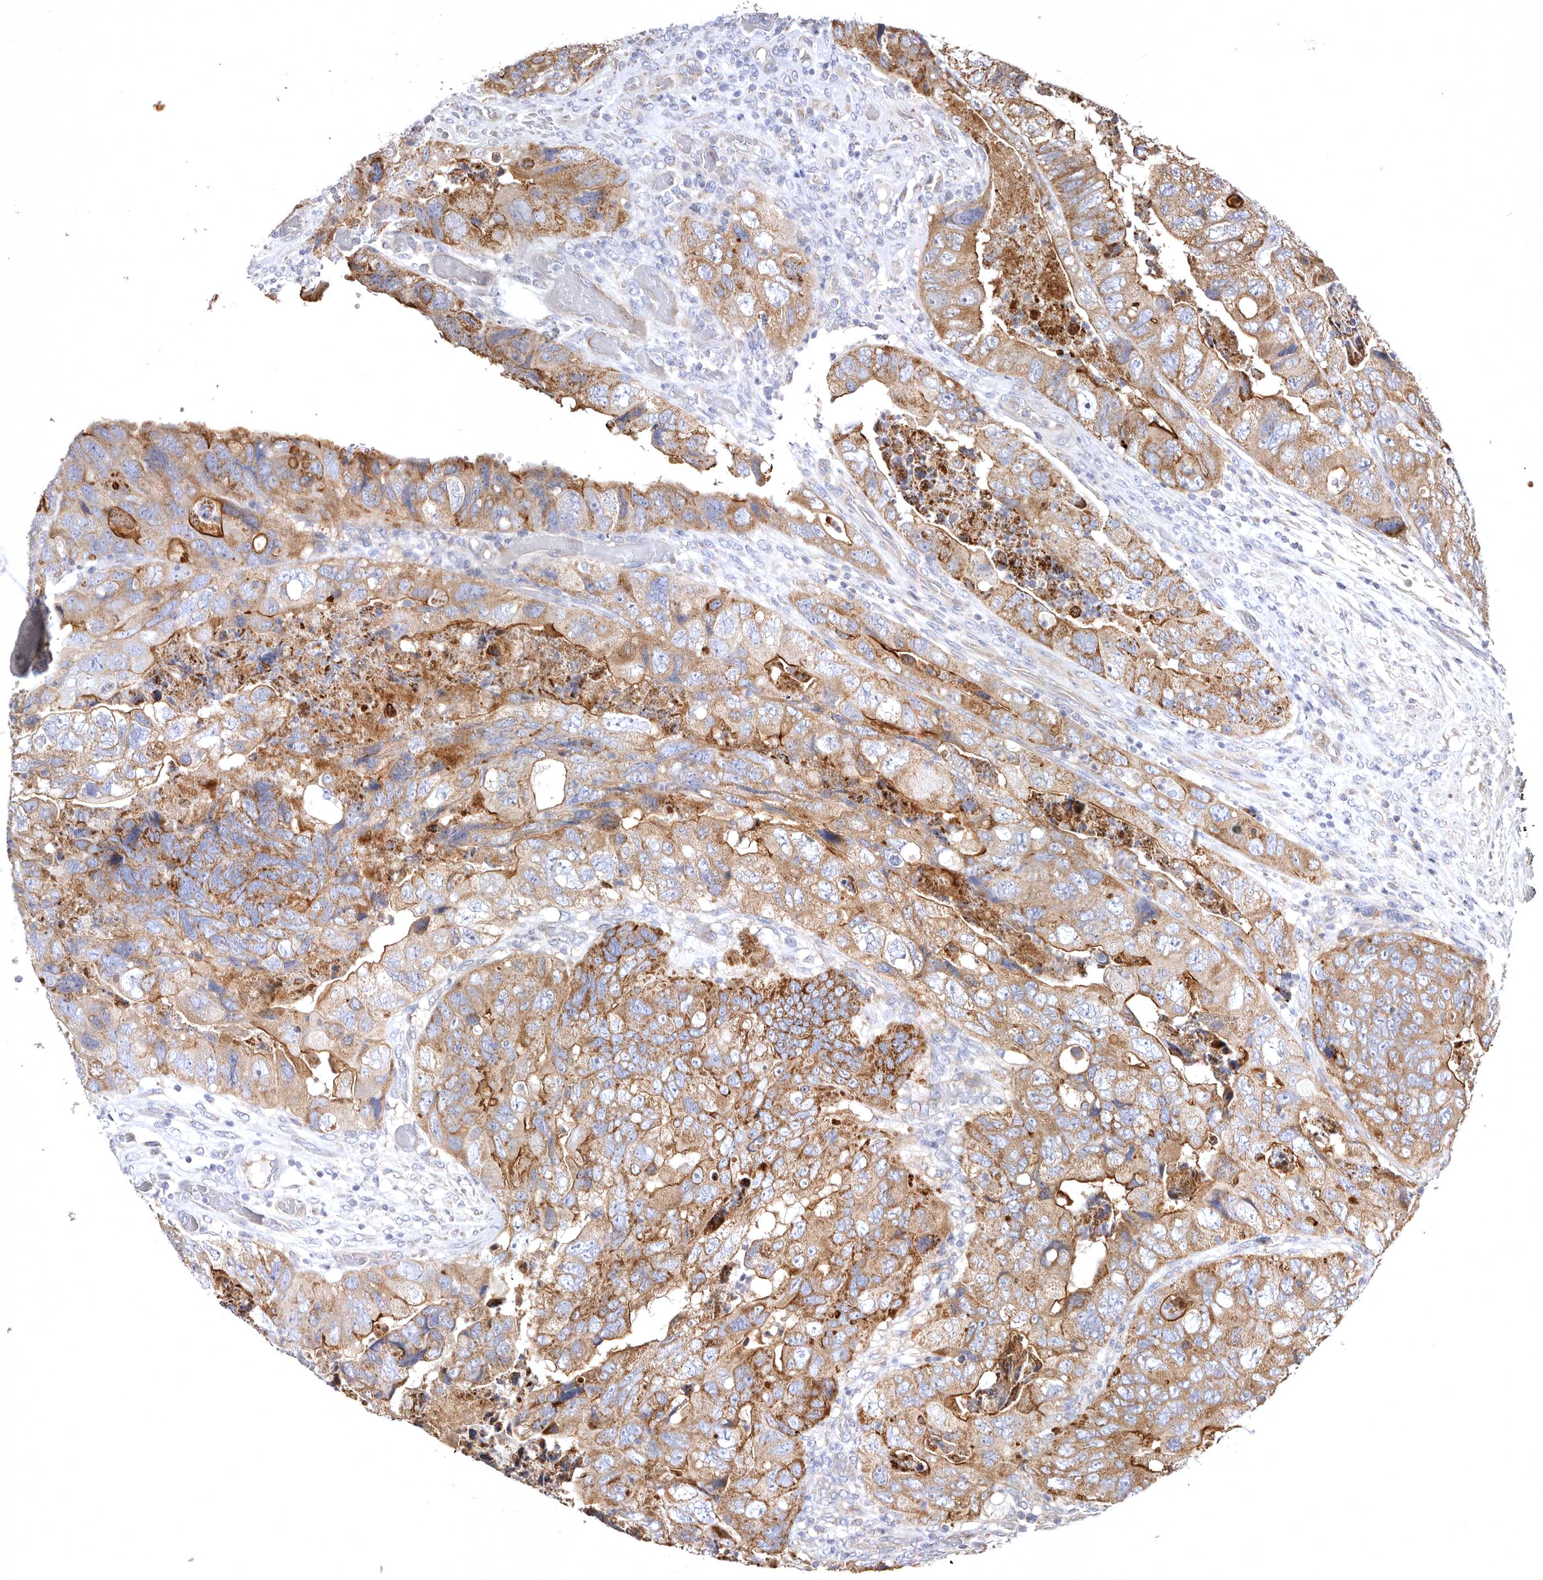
{"staining": {"intensity": "moderate", "quantity": ">75%", "location": "cytoplasmic/membranous"}, "tissue": "colorectal cancer", "cell_type": "Tumor cells", "image_type": "cancer", "snomed": [{"axis": "morphology", "description": "Adenocarcinoma, NOS"}, {"axis": "topography", "description": "Rectum"}], "caption": "Immunohistochemical staining of human colorectal adenocarcinoma demonstrates moderate cytoplasmic/membranous protein expression in about >75% of tumor cells. (DAB IHC, brown staining for protein, blue staining for nuclei).", "gene": "BAIAP2L1", "patient": {"sex": "male", "age": 63}}